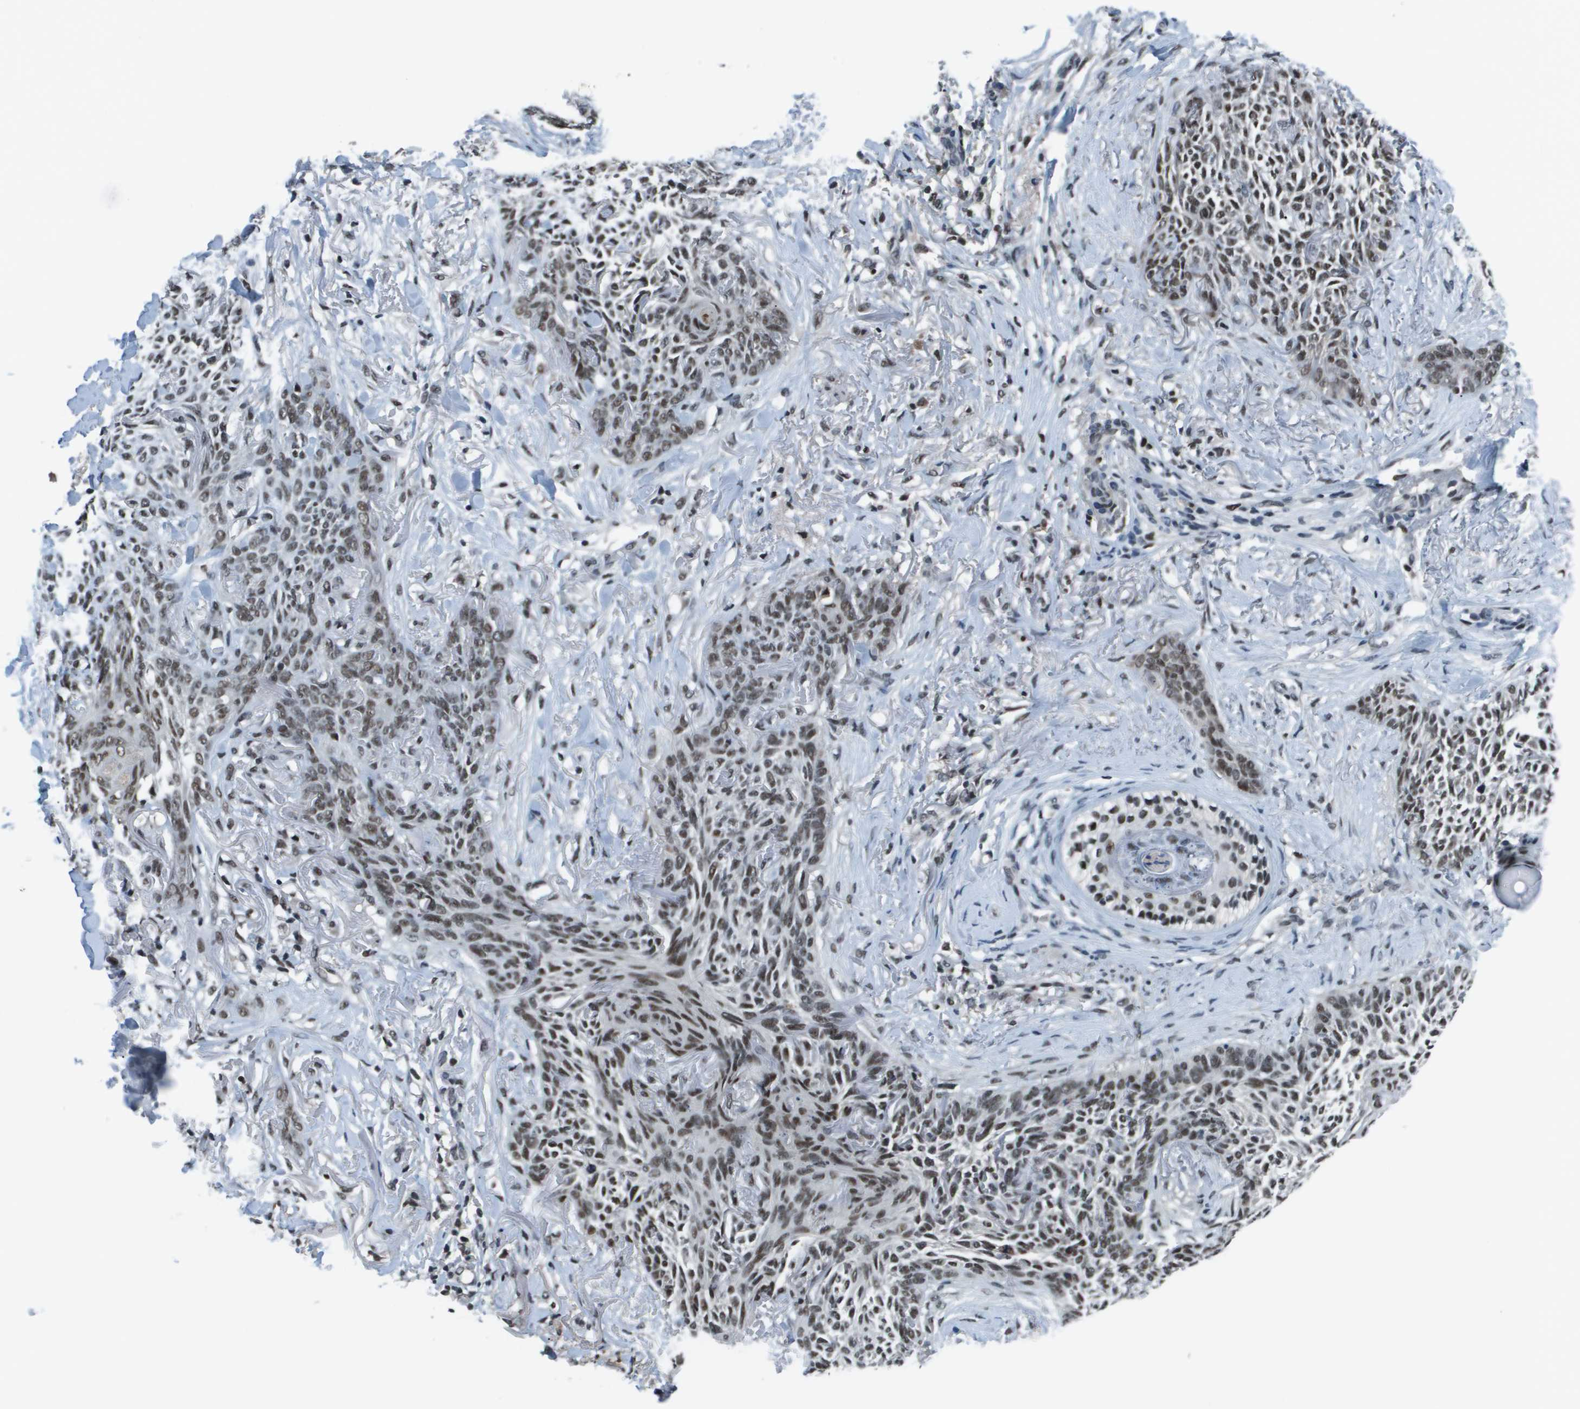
{"staining": {"intensity": "moderate", "quantity": ">75%", "location": "nuclear"}, "tissue": "skin cancer", "cell_type": "Tumor cells", "image_type": "cancer", "snomed": [{"axis": "morphology", "description": "Basal cell carcinoma"}, {"axis": "topography", "description": "Skin"}], "caption": "Skin cancer (basal cell carcinoma) stained with a brown dye demonstrates moderate nuclear positive positivity in approximately >75% of tumor cells.", "gene": "THRAP3", "patient": {"sex": "female", "age": 84}}